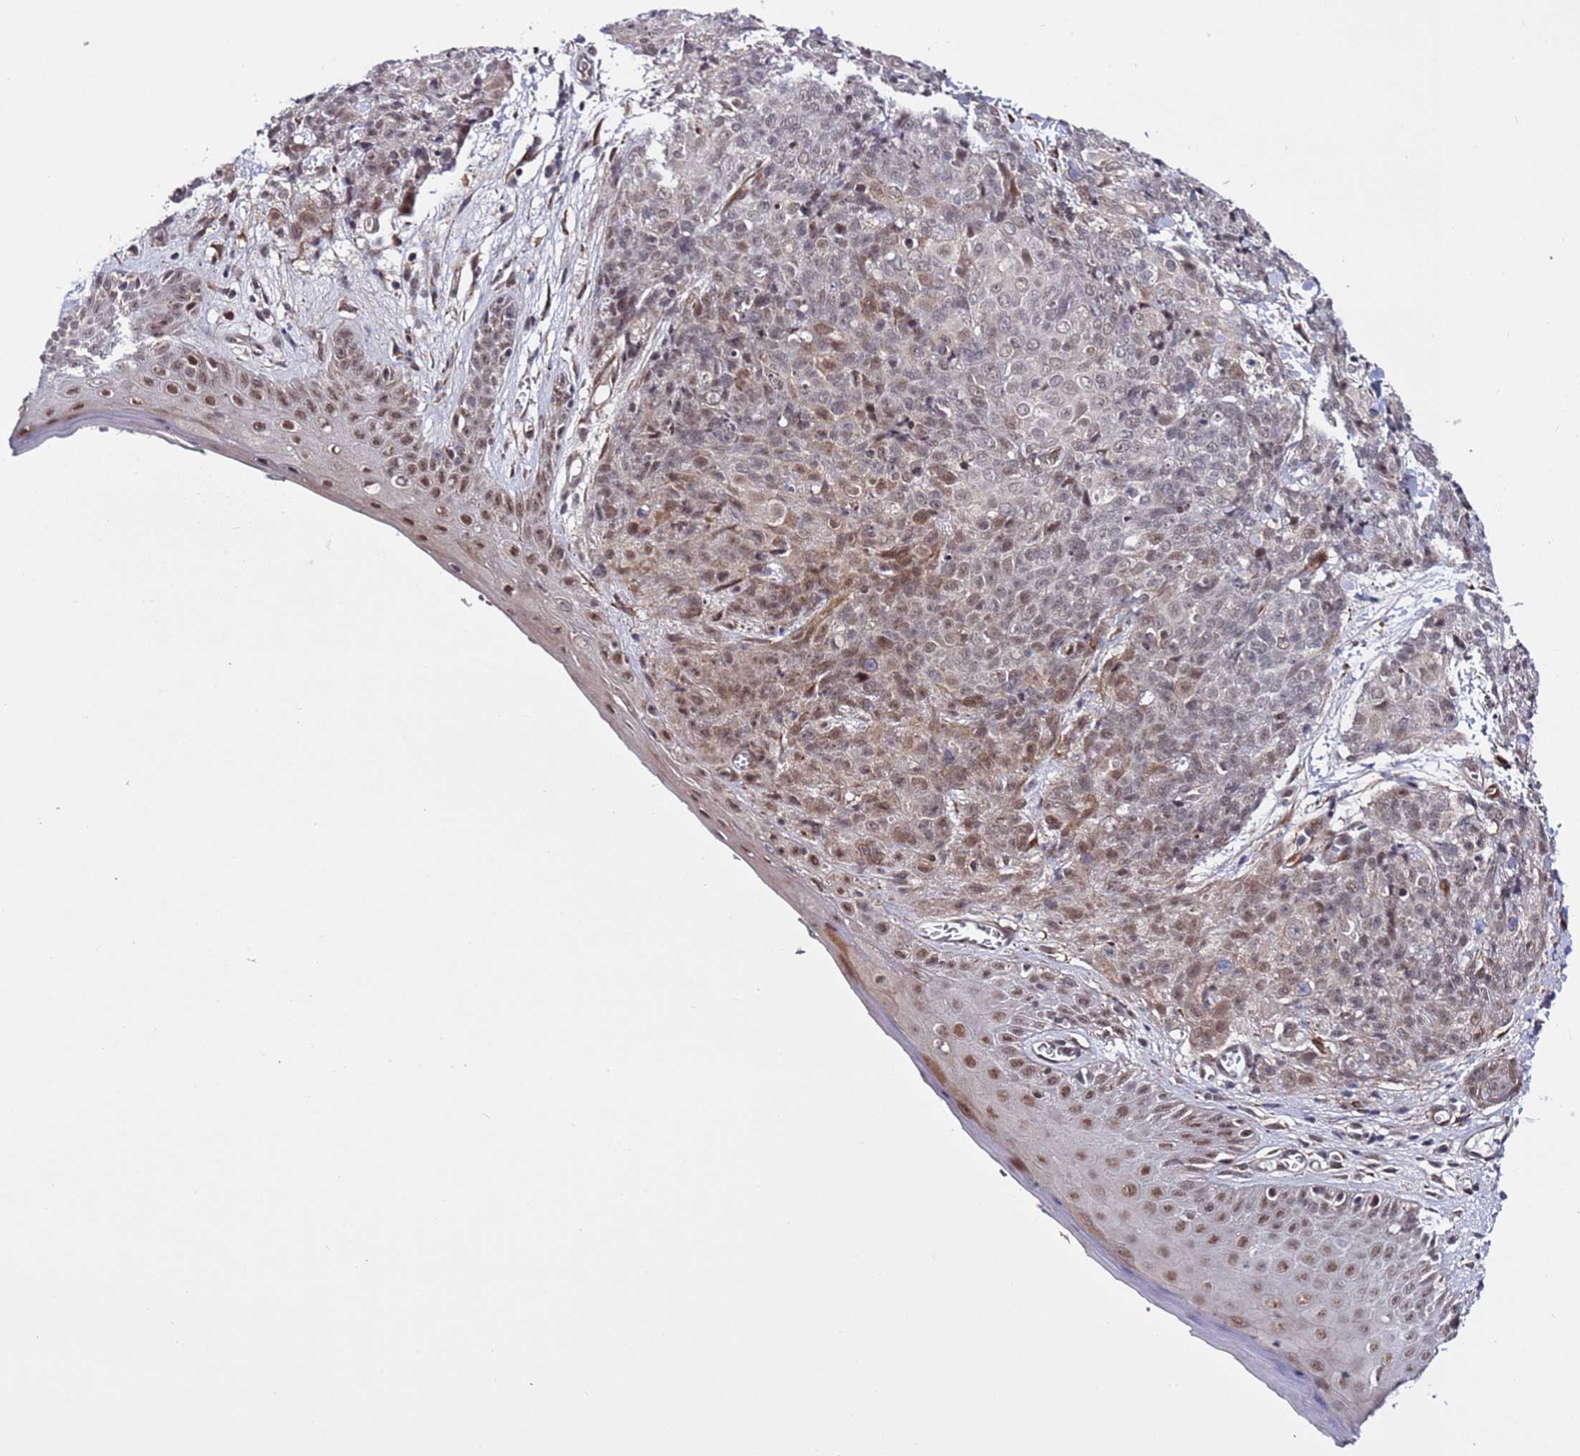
{"staining": {"intensity": "weak", "quantity": "25%-75%", "location": "nuclear"}, "tissue": "skin cancer", "cell_type": "Tumor cells", "image_type": "cancer", "snomed": [{"axis": "morphology", "description": "Squamous cell carcinoma, NOS"}, {"axis": "topography", "description": "Skin"}, {"axis": "topography", "description": "Vulva"}], "caption": "Skin squamous cell carcinoma stained with DAB (3,3'-diaminobenzidine) immunohistochemistry (IHC) displays low levels of weak nuclear staining in about 25%-75% of tumor cells.", "gene": "POLR2D", "patient": {"sex": "female", "age": 85}}